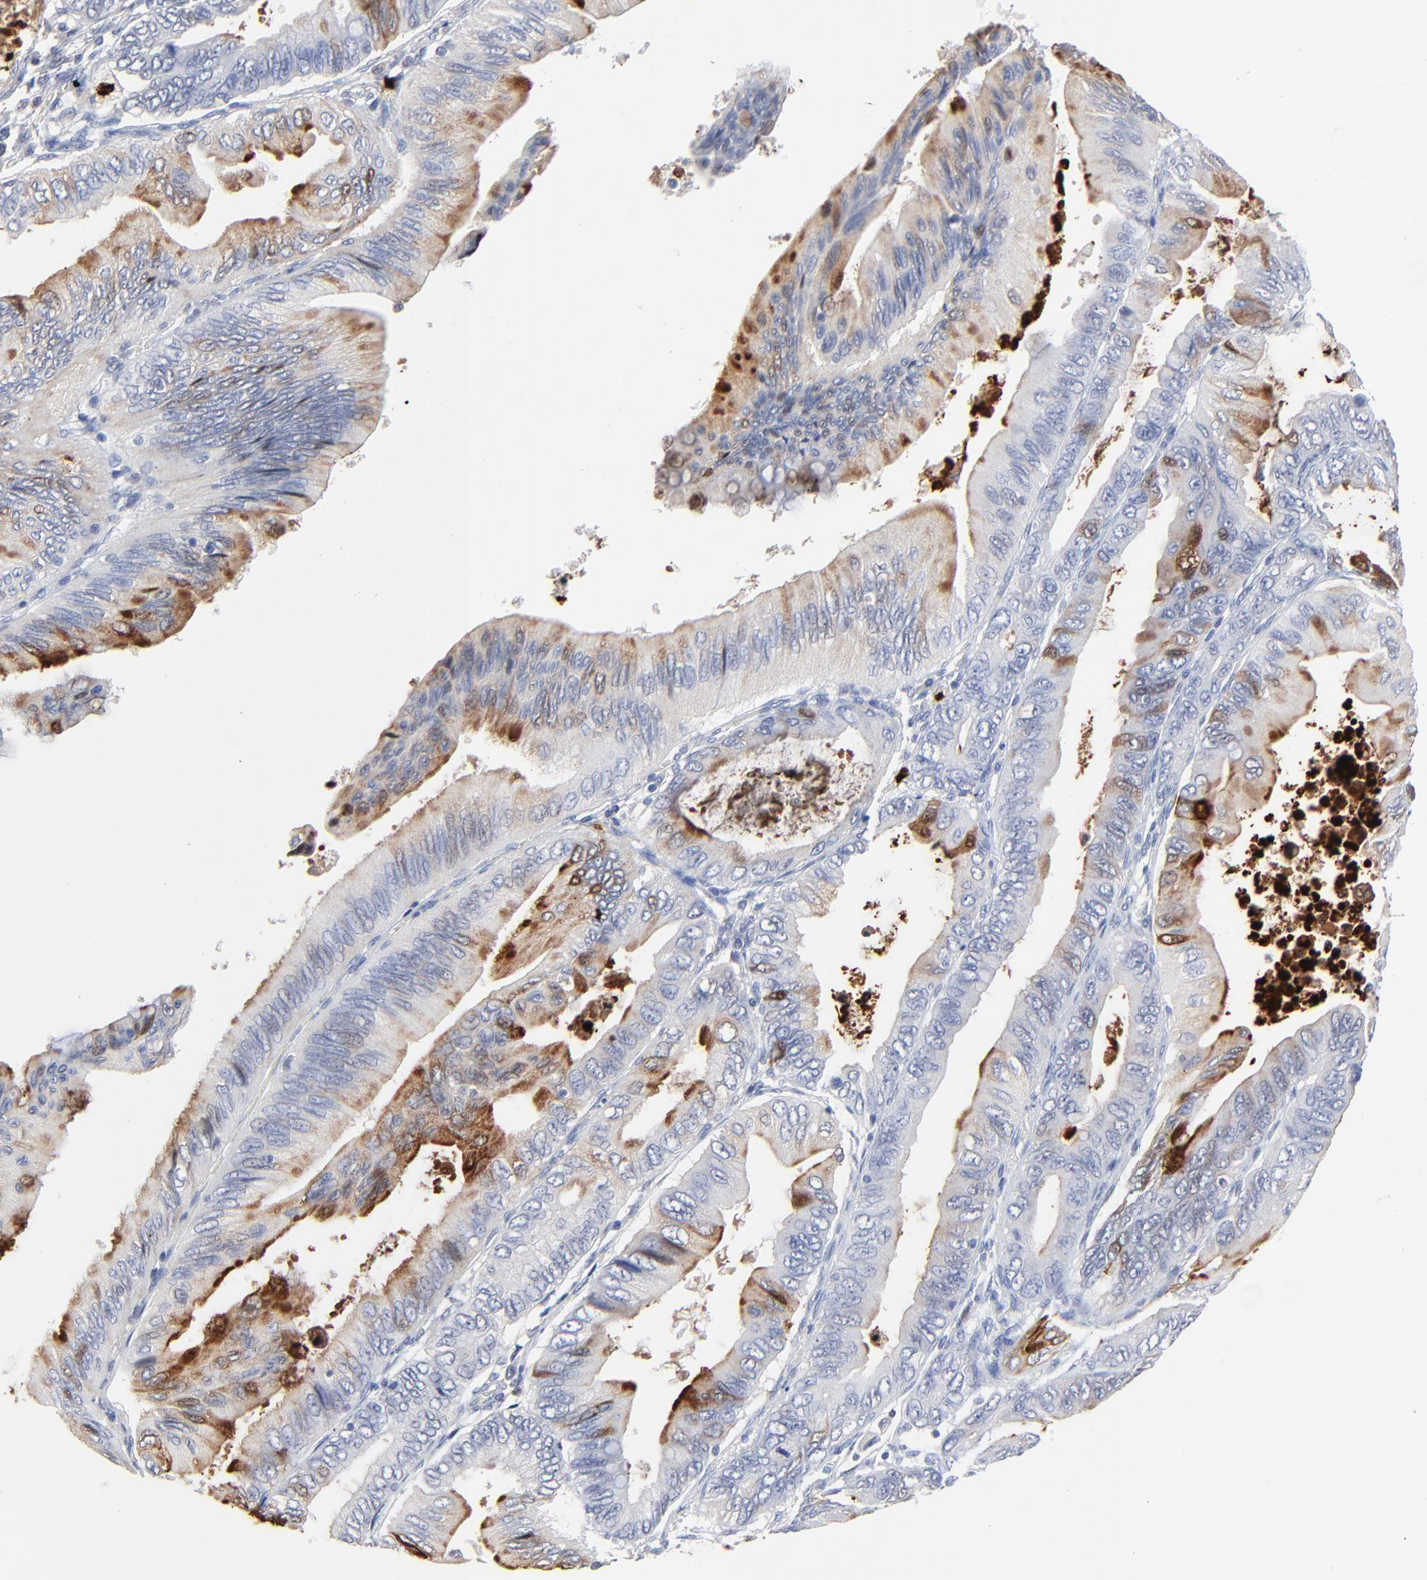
{"staining": {"intensity": "moderate", "quantity": "25%-75%", "location": "cytoplasmic/membranous"}, "tissue": "pancreatic cancer", "cell_type": "Tumor cells", "image_type": "cancer", "snomed": [{"axis": "morphology", "description": "Adenocarcinoma, NOS"}, {"axis": "topography", "description": "Pancreas"}], "caption": "Pancreatic cancer stained for a protein shows moderate cytoplasmic/membranous positivity in tumor cells.", "gene": "LCN2", "patient": {"sex": "female", "age": 66}}